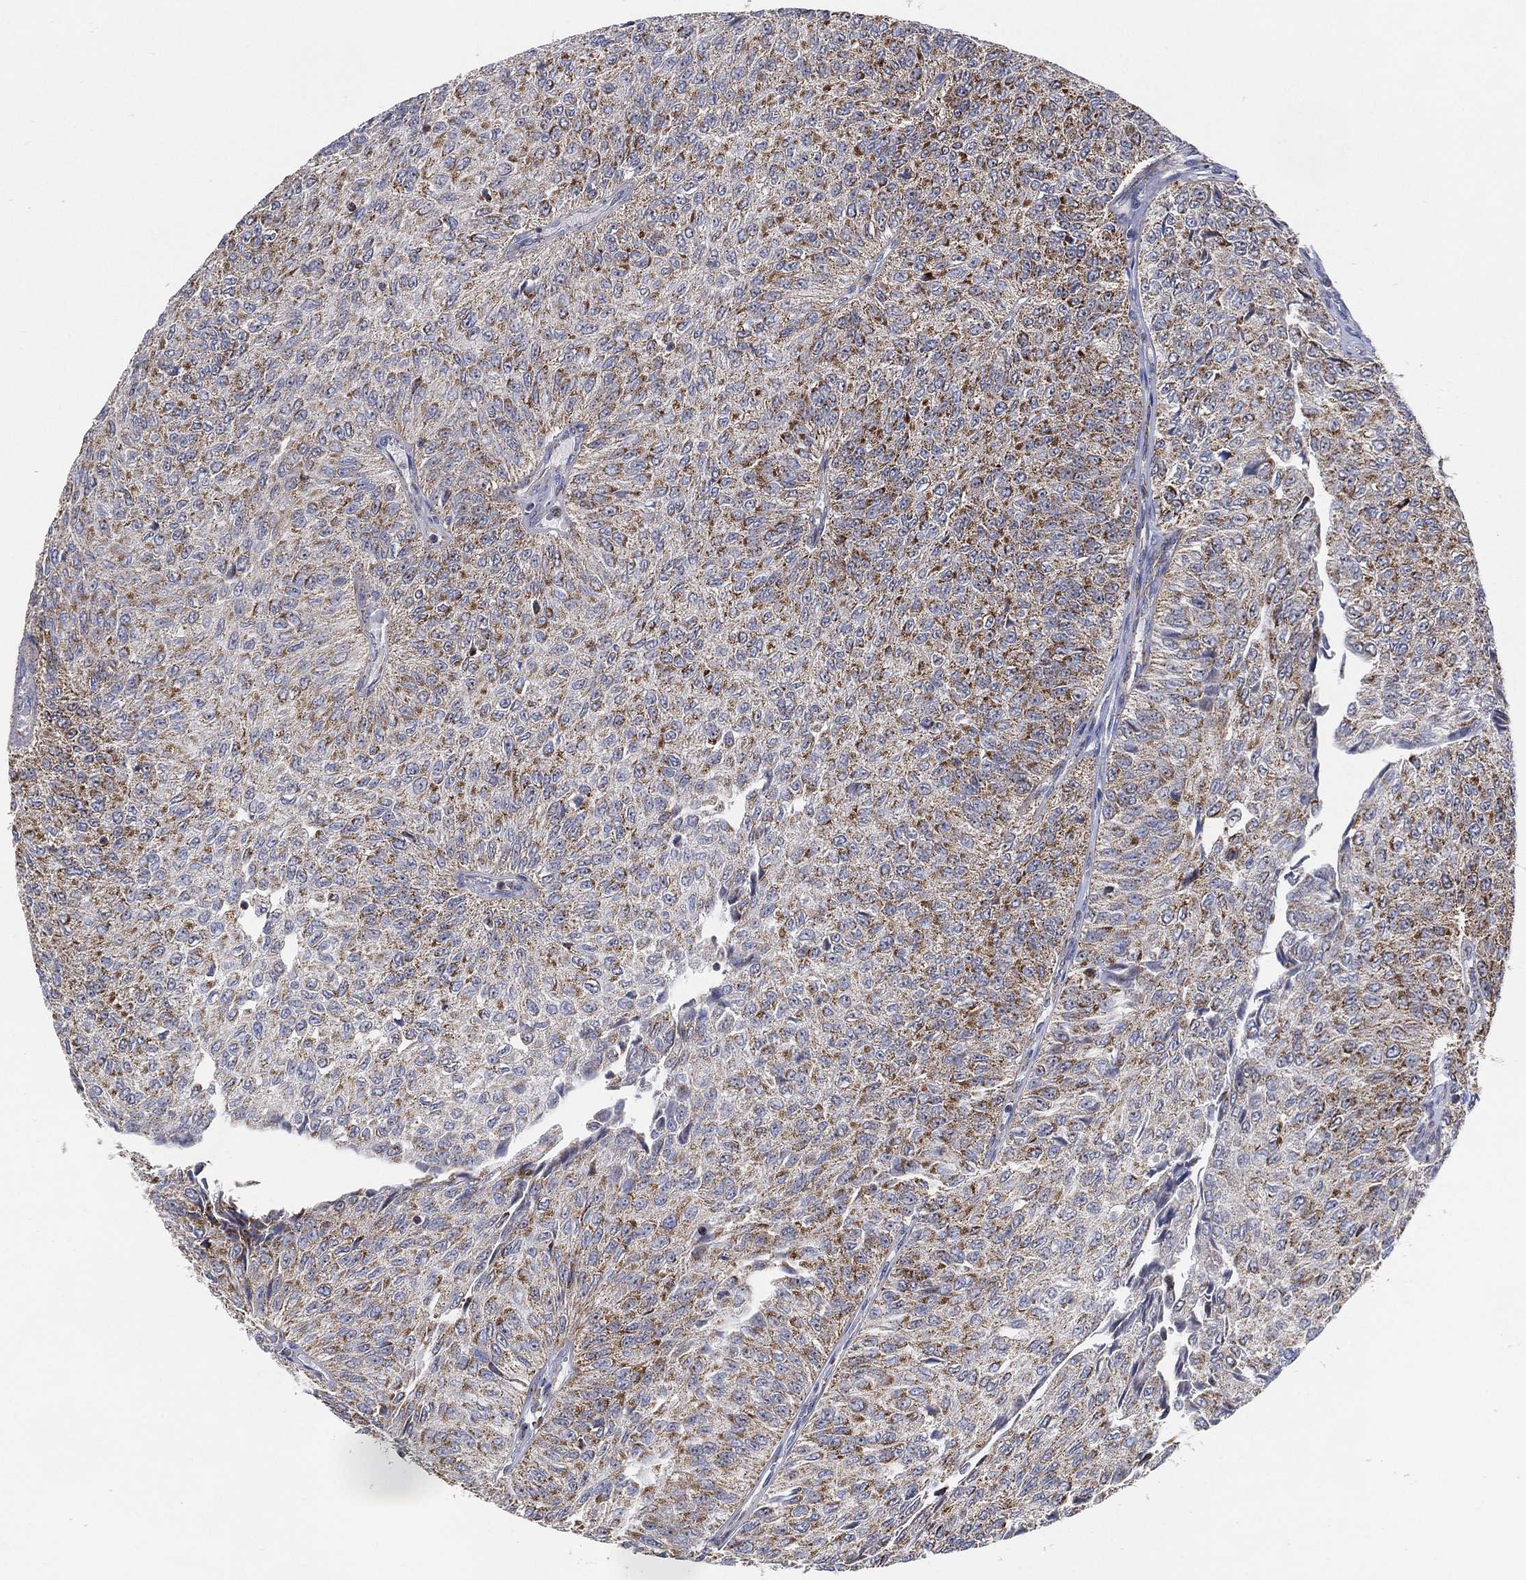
{"staining": {"intensity": "moderate", "quantity": "25%-75%", "location": "cytoplasmic/membranous"}, "tissue": "urothelial cancer", "cell_type": "Tumor cells", "image_type": "cancer", "snomed": [{"axis": "morphology", "description": "Urothelial carcinoma, Low grade"}, {"axis": "topography", "description": "Urinary bladder"}], "caption": "An image of low-grade urothelial carcinoma stained for a protein shows moderate cytoplasmic/membranous brown staining in tumor cells.", "gene": "GCAT", "patient": {"sex": "male", "age": 78}}